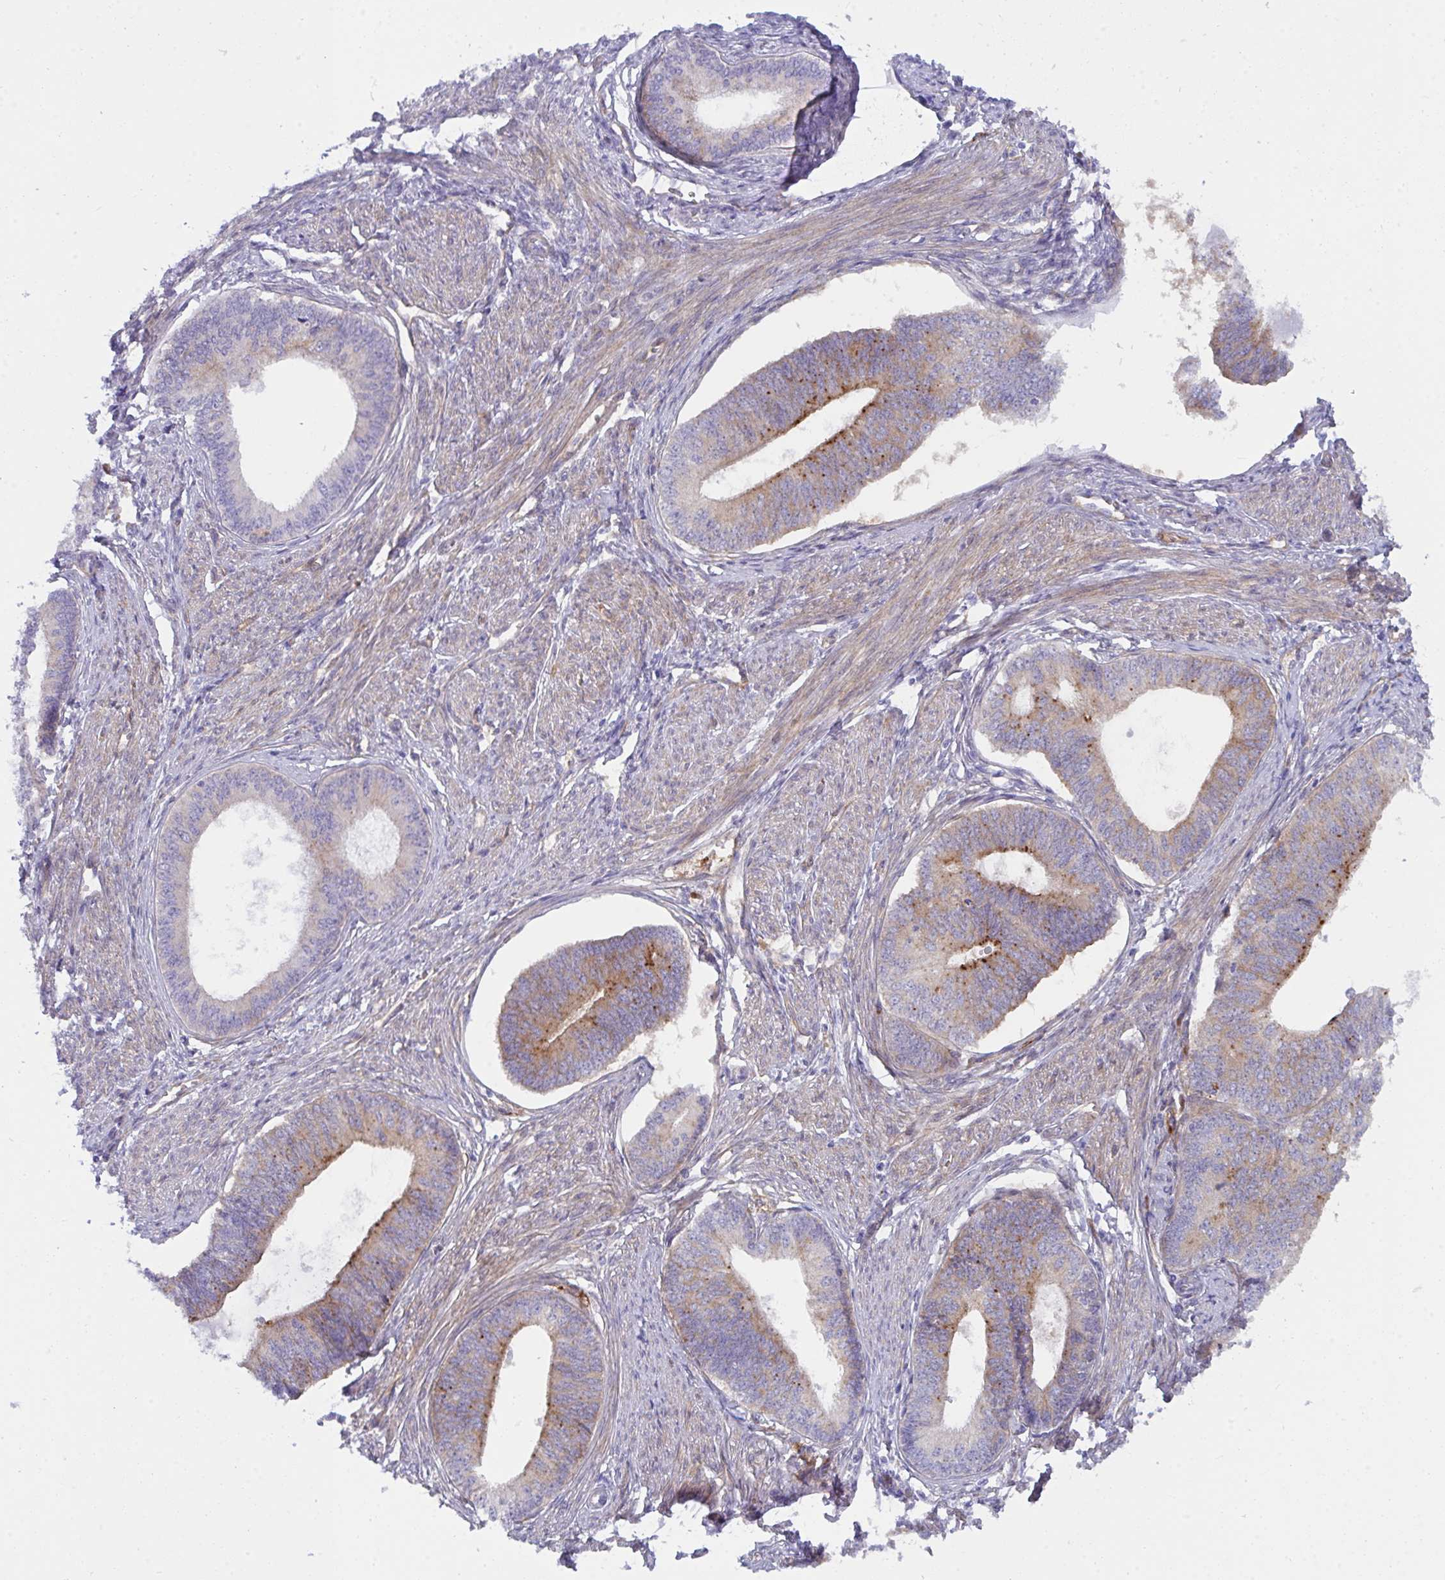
{"staining": {"intensity": "moderate", "quantity": "25%-75%", "location": "cytoplasmic/membranous"}, "tissue": "endometrial cancer", "cell_type": "Tumor cells", "image_type": "cancer", "snomed": [{"axis": "morphology", "description": "Adenocarcinoma, NOS"}, {"axis": "topography", "description": "Endometrium"}], "caption": "The histopathology image reveals a brown stain indicating the presence of a protein in the cytoplasmic/membranous of tumor cells in endometrial adenocarcinoma.", "gene": "GAB1", "patient": {"sex": "female", "age": 68}}